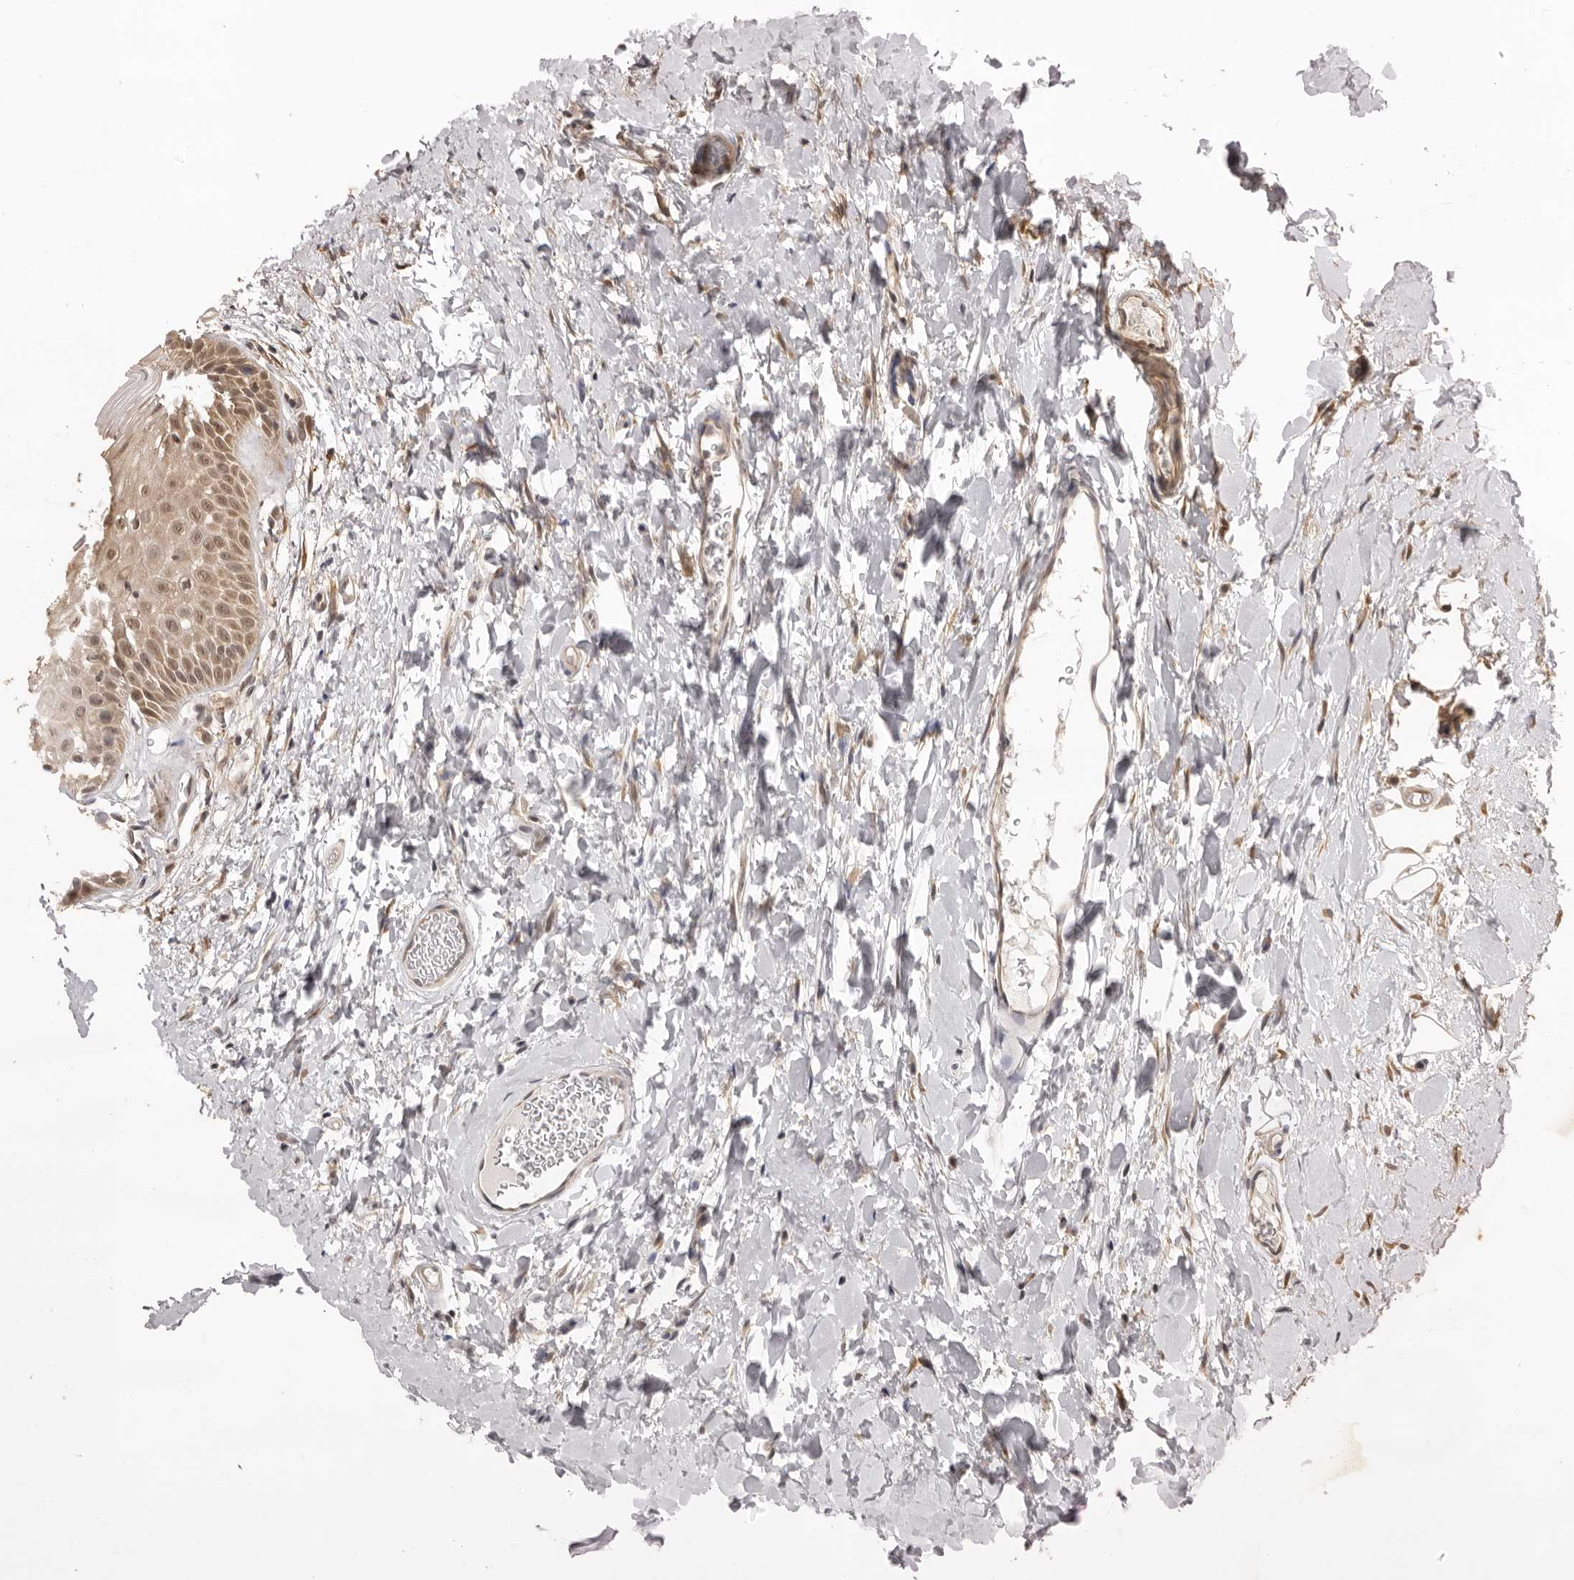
{"staining": {"intensity": "moderate", "quantity": ">75%", "location": "cytoplasmic/membranous,nuclear"}, "tissue": "oral mucosa", "cell_type": "Squamous epithelial cells", "image_type": "normal", "snomed": [{"axis": "morphology", "description": "Normal tissue, NOS"}, {"axis": "topography", "description": "Oral tissue"}], "caption": "Immunohistochemical staining of benign human oral mucosa shows moderate cytoplasmic/membranous,nuclear protein expression in approximately >75% of squamous epithelial cells.", "gene": "ZC3H11A", "patient": {"sex": "female", "age": 56}}